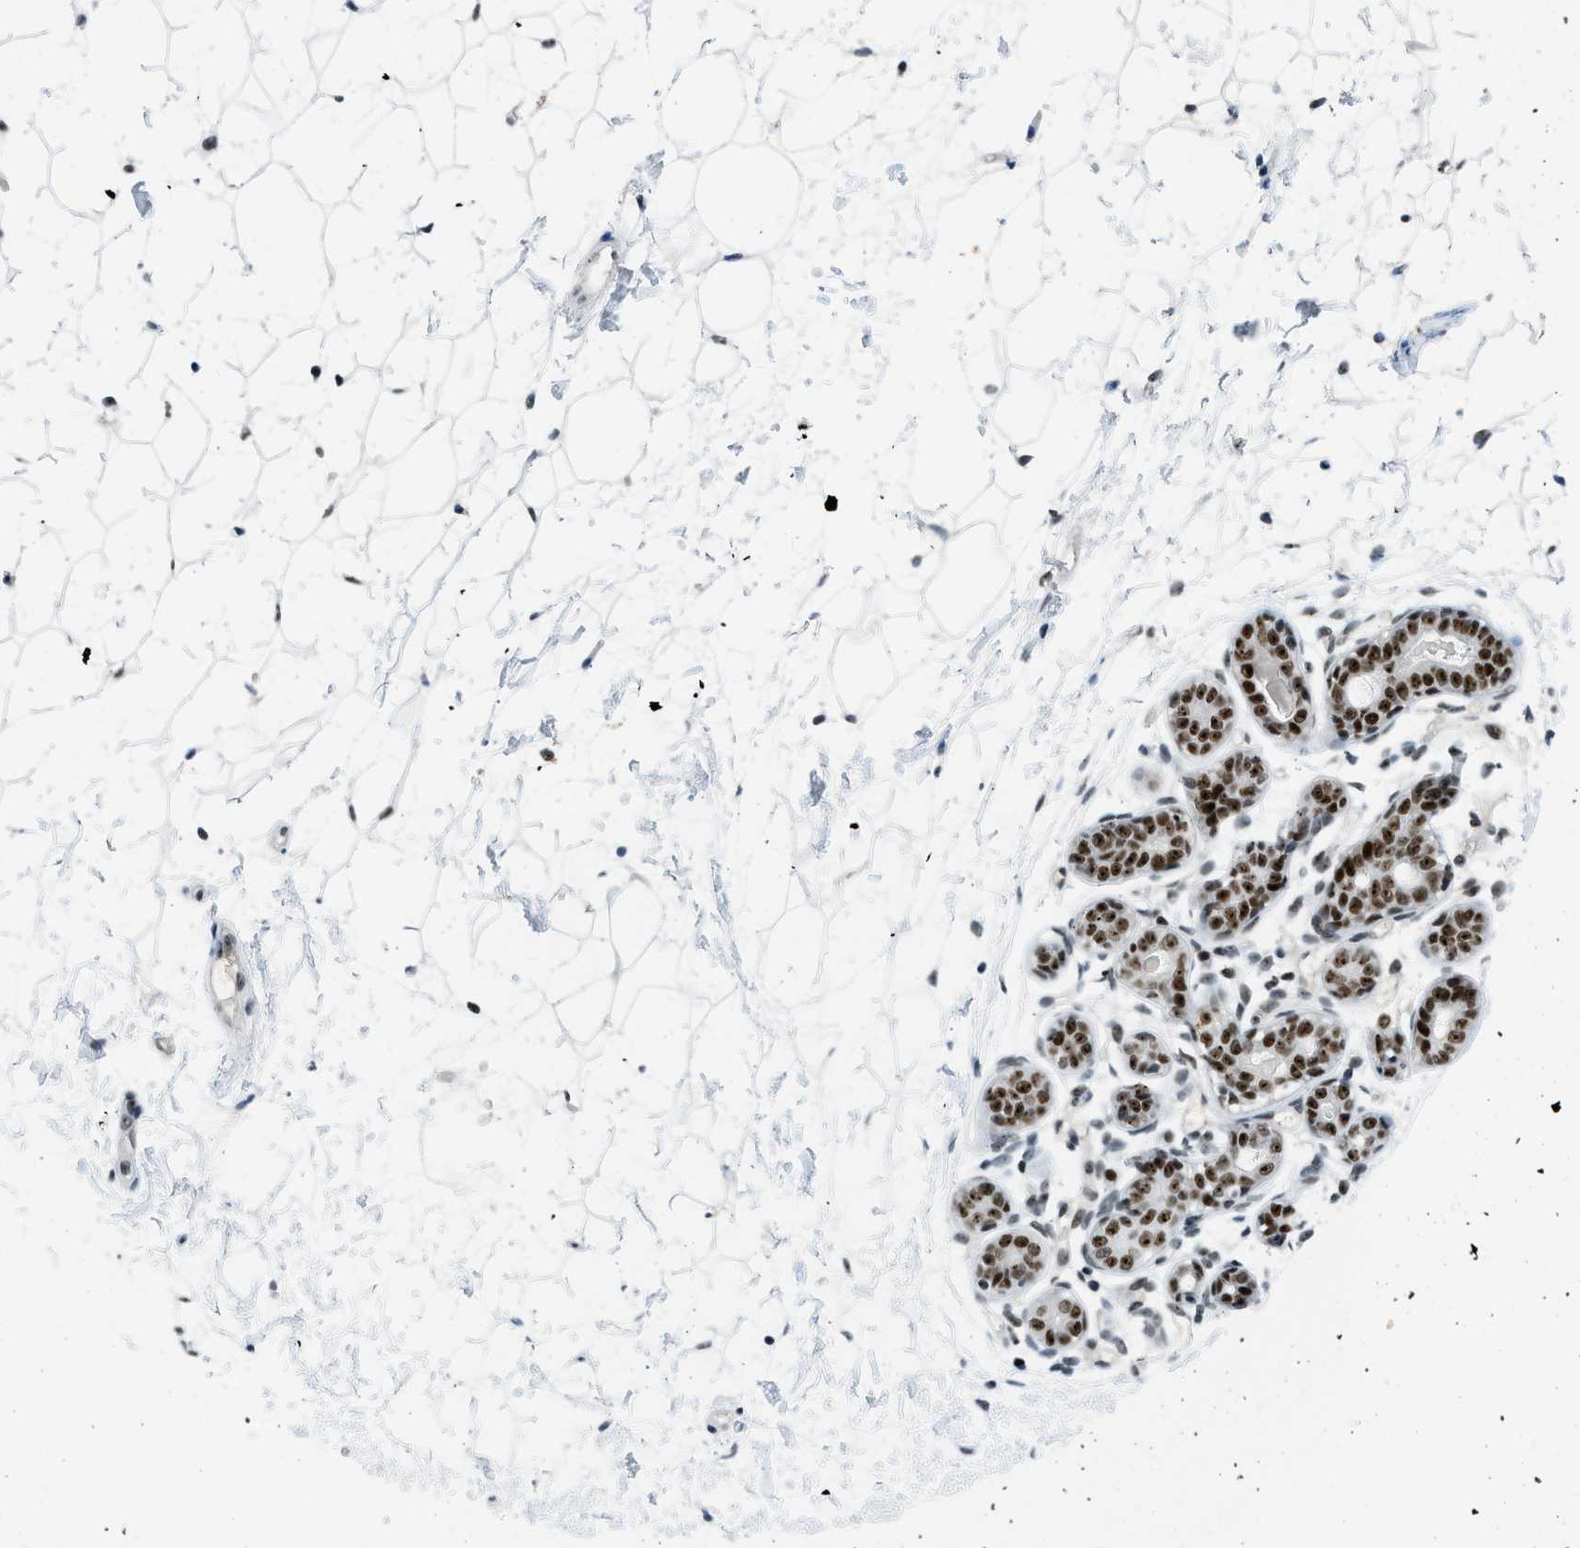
{"staining": {"intensity": "strong", "quantity": ">75%", "location": "nuclear"}, "tissue": "breast", "cell_type": "Adipocytes", "image_type": "normal", "snomed": [{"axis": "morphology", "description": "Normal tissue, NOS"}, {"axis": "topography", "description": "Breast"}], "caption": "A photomicrograph showing strong nuclear positivity in about >75% of adipocytes in unremarkable breast, as visualized by brown immunohistochemical staining.", "gene": "URB1", "patient": {"sex": "female", "age": 22}}